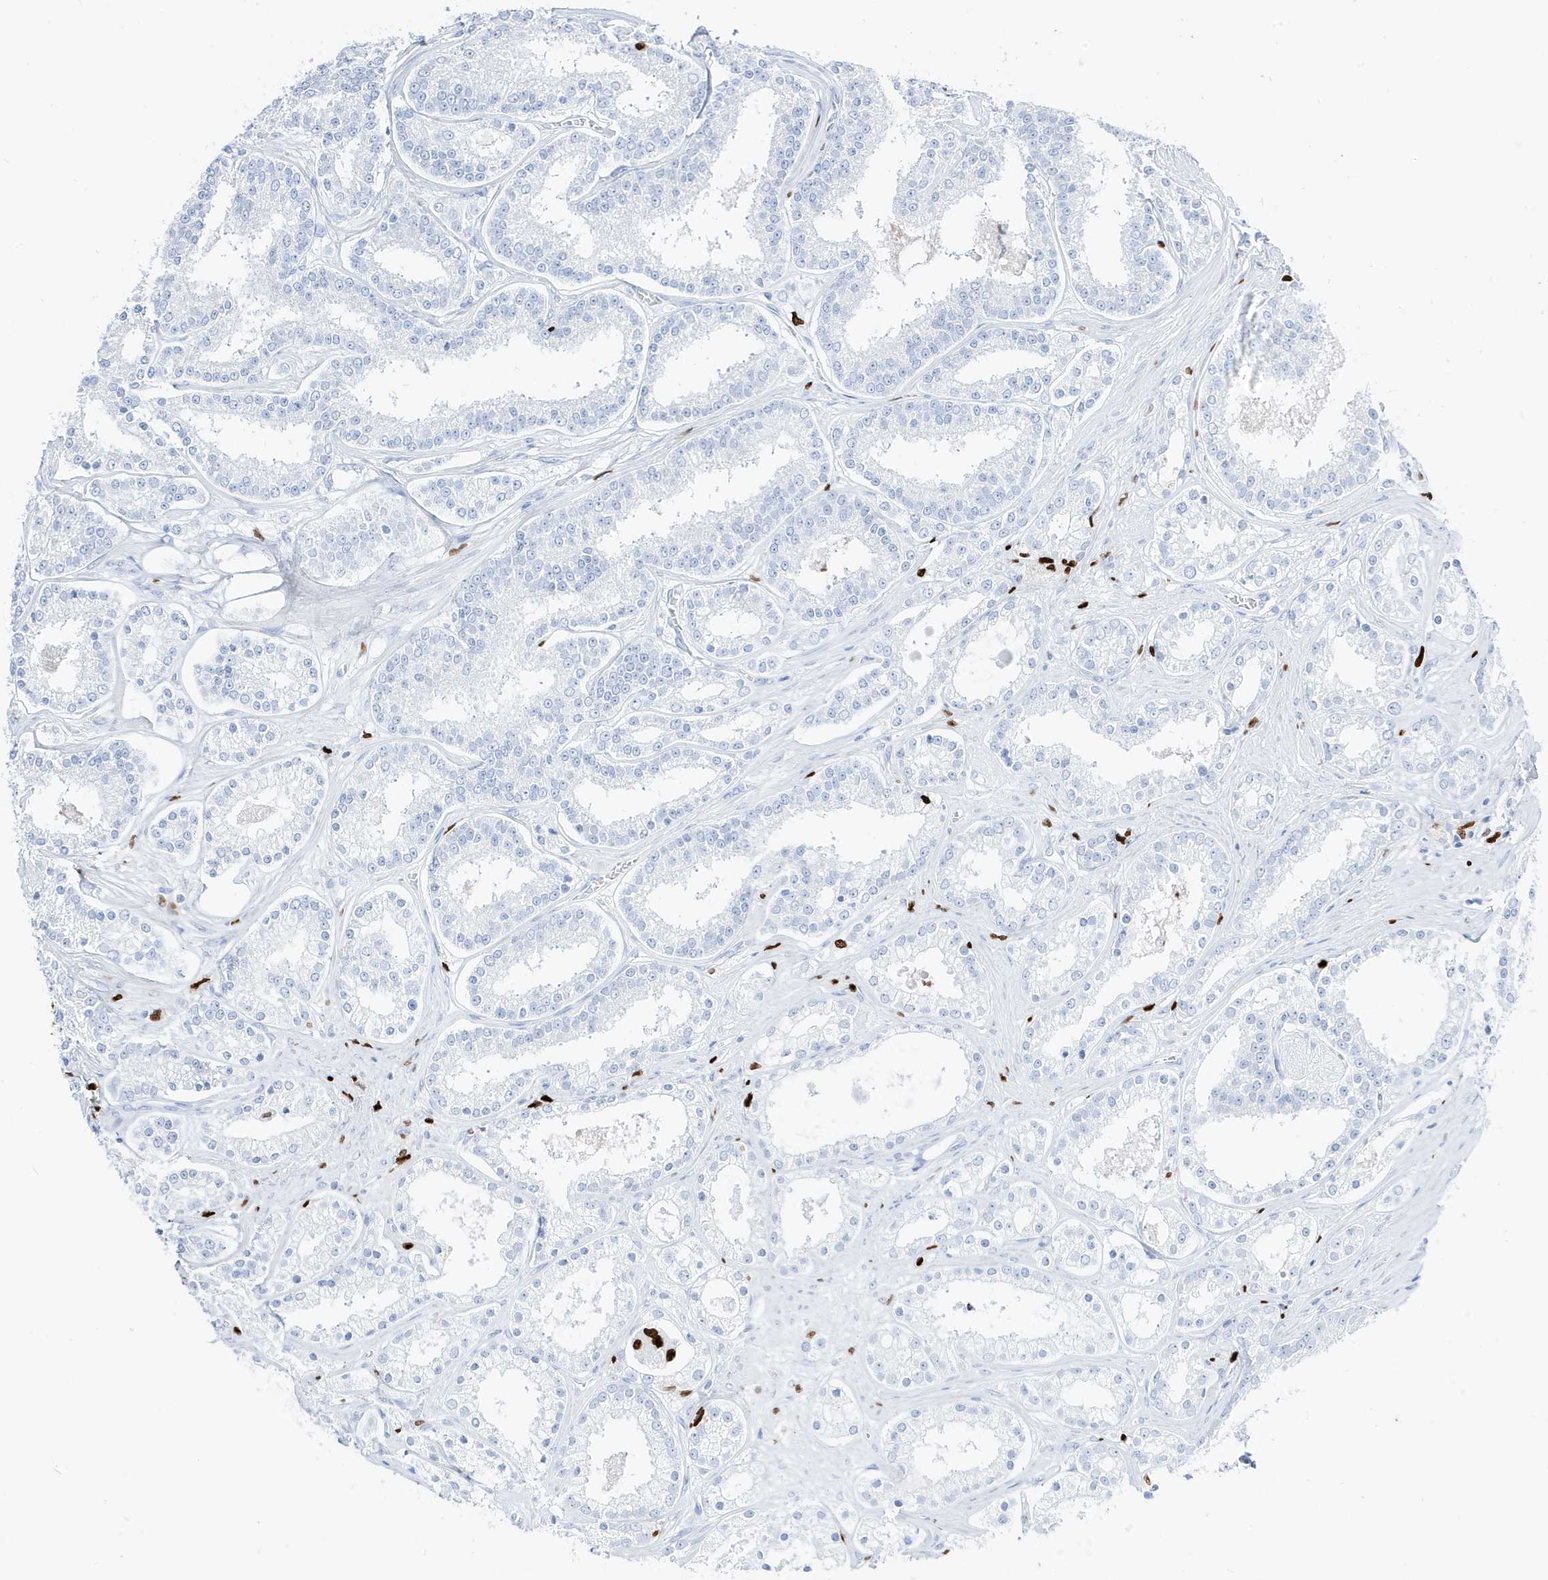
{"staining": {"intensity": "negative", "quantity": "none", "location": "none"}, "tissue": "prostate cancer", "cell_type": "Tumor cells", "image_type": "cancer", "snomed": [{"axis": "morphology", "description": "Normal tissue, NOS"}, {"axis": "morphology", "description": "Adenocarcinoma, High grade"}, {"axis": "topography", "description": "Prostate"}], "caption": "Adenocarcinoma (high-grade) (prostate) was stained to show a protein in brown. There is no significant staining in tumor cells. (DAB immunohistochemistry visualized using brightfield microscopy, high magnification).", "gene": "MNDA", "patient": {"sex": "male", "age": 83}}